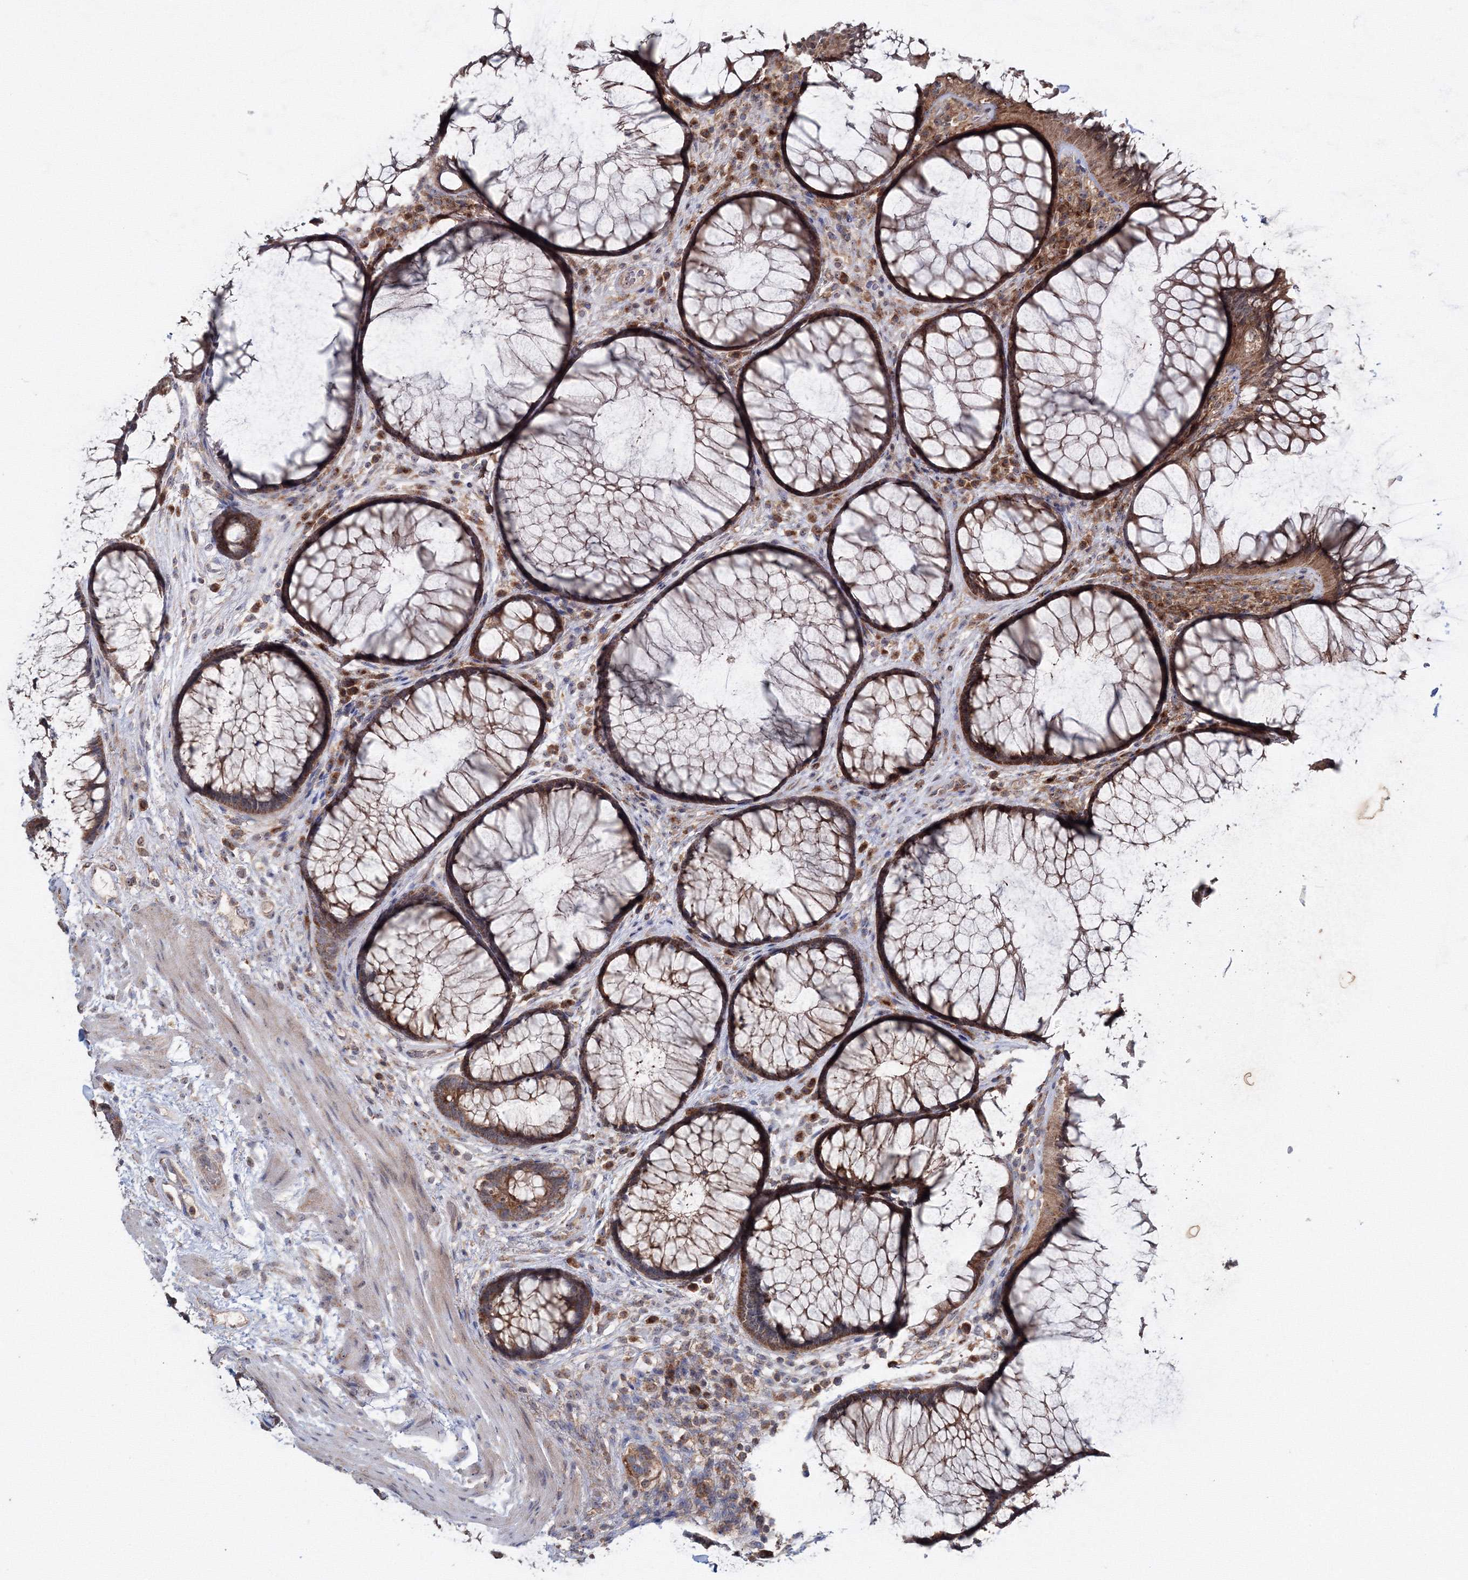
{"staining": {"intensity": "strong", "quantity": ">75%", "location": "cytoplasmic/membranous"}, "tissue": "rectum", "cell_type": "Glandular cells", "image_type": "normal", "snomed": [{"axis": "morphology", "description": "Normal tissue, NOS"}, {"axis": "topography", "description": "Rectum"}], "caption": "Glandular cells show high levels of strong cytoplasmic/membranous positivity in approximately >75% of cells in benign human rectum. (DAB (3,3'-diaminobenzidine) = brown stain, brightfield microscopy at high magnification).", "gene": "PEX13", "patient": {"sex": "male", "age": 51}}